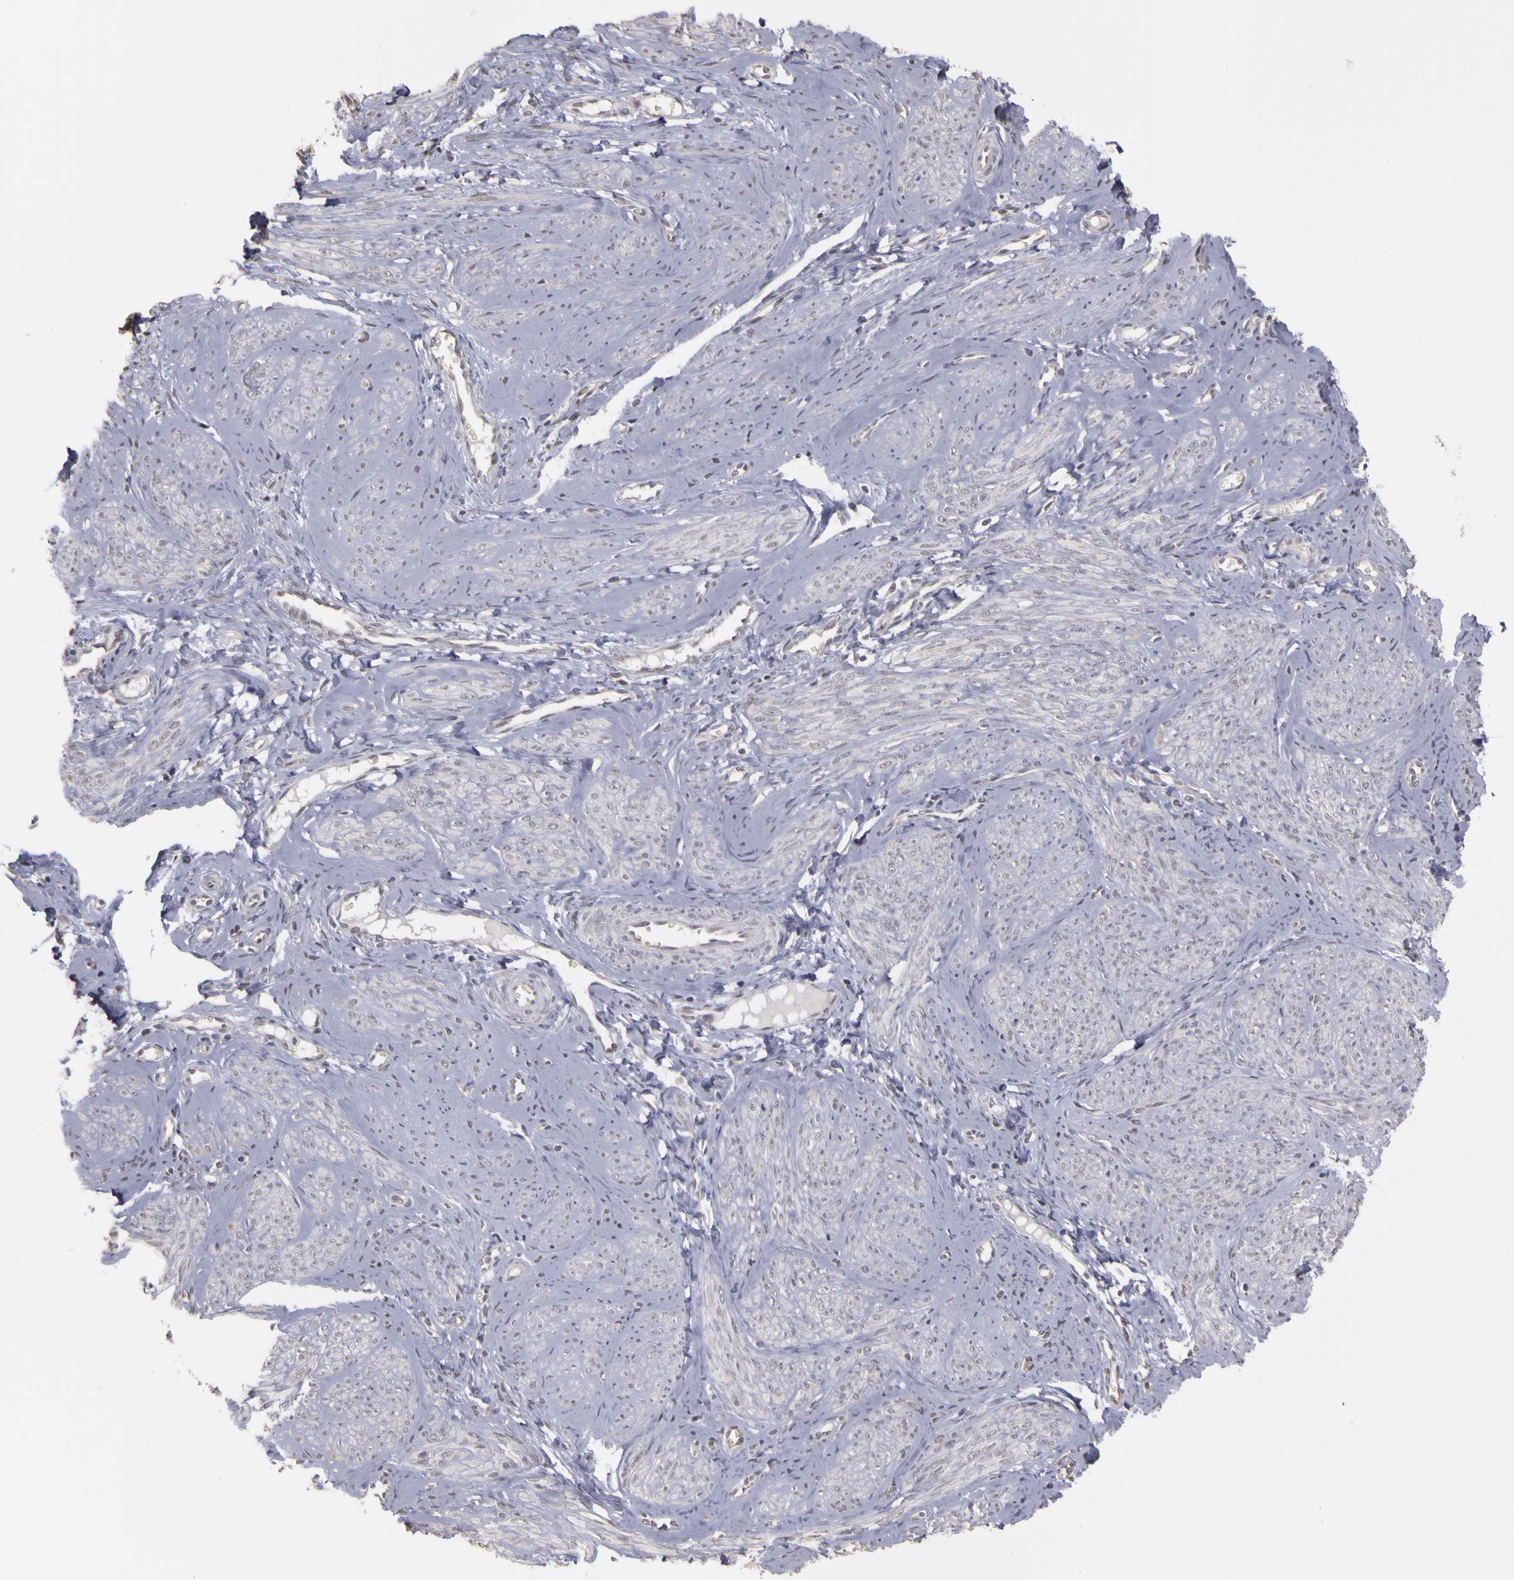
{"staining": {"intensity": "negative", "quantity": "none", "location": "none"}, "tissue": "smooth muscle", "cell_type": "Smooth muscle cells", "image_type": "normal", "snomed": [{"axis": "morphology", "description": "Normal tissue, NOS"}, {"axis": "topography", "description": "Uterus"}], "caption": "Immunohistochemical staining of unremarkable smooth muscle shows no significant expression in smooth muscle cells.", "gene": "FRMD7", "patient": {"sex": "female", "age": 45}}